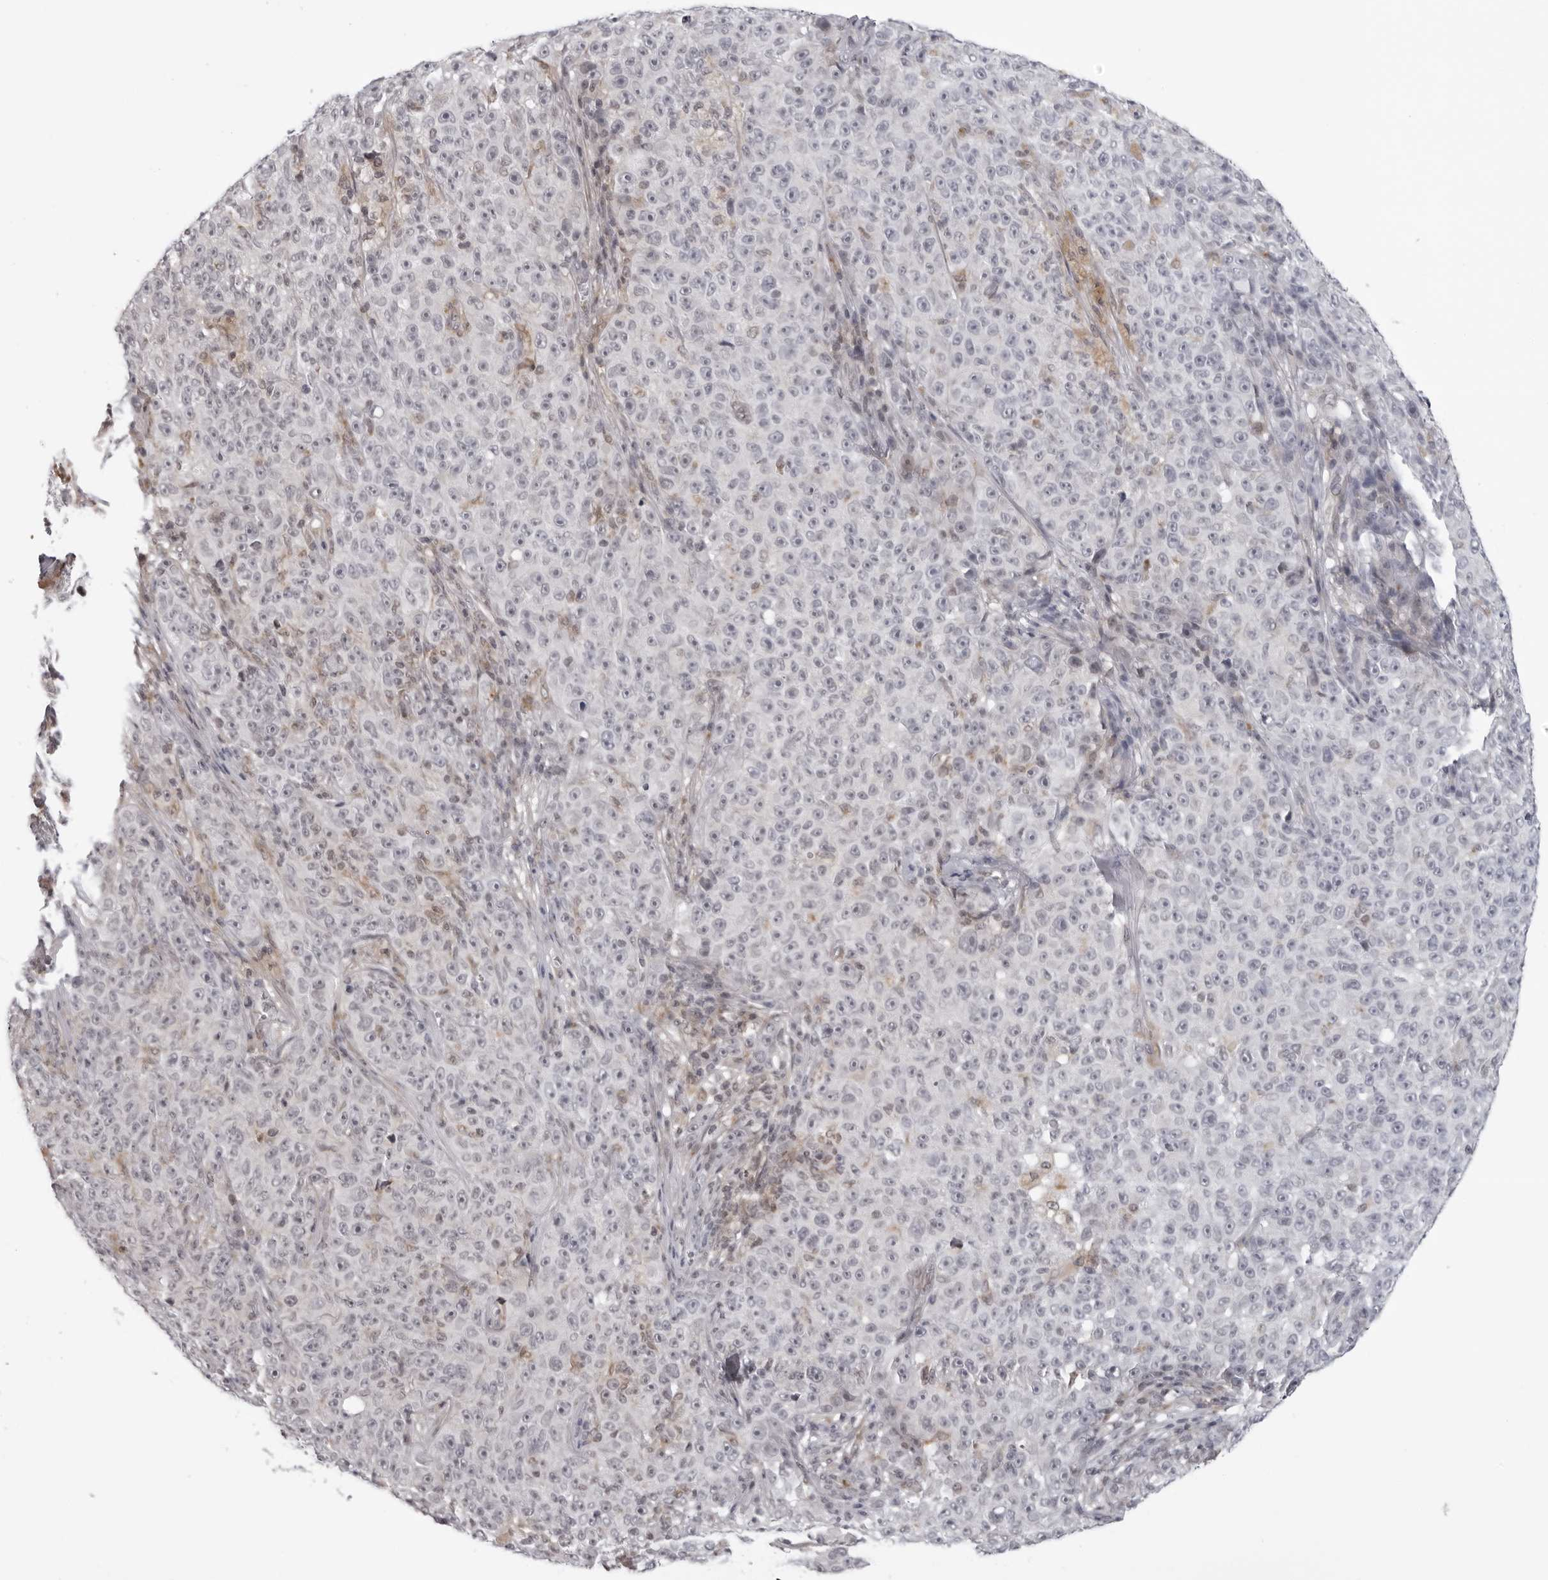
{"staining": {"intensity": "negative", "quantity": "none", "location": "none"}, "tissue": "melanoma", "cell_type": "Tumor cells", "image_type": "cancer", "snomed": [{"axis": "morphology", "description": "Malignant melanoma, NOS"}, {"axis": "topography", "description": "Skin"}], "caption": "Histopathology image shows no protein positivity in tumor cells of malignant melanoma tissue.", "gene": "MRPS15", "patient": {"sex": "female", "age": 82}}